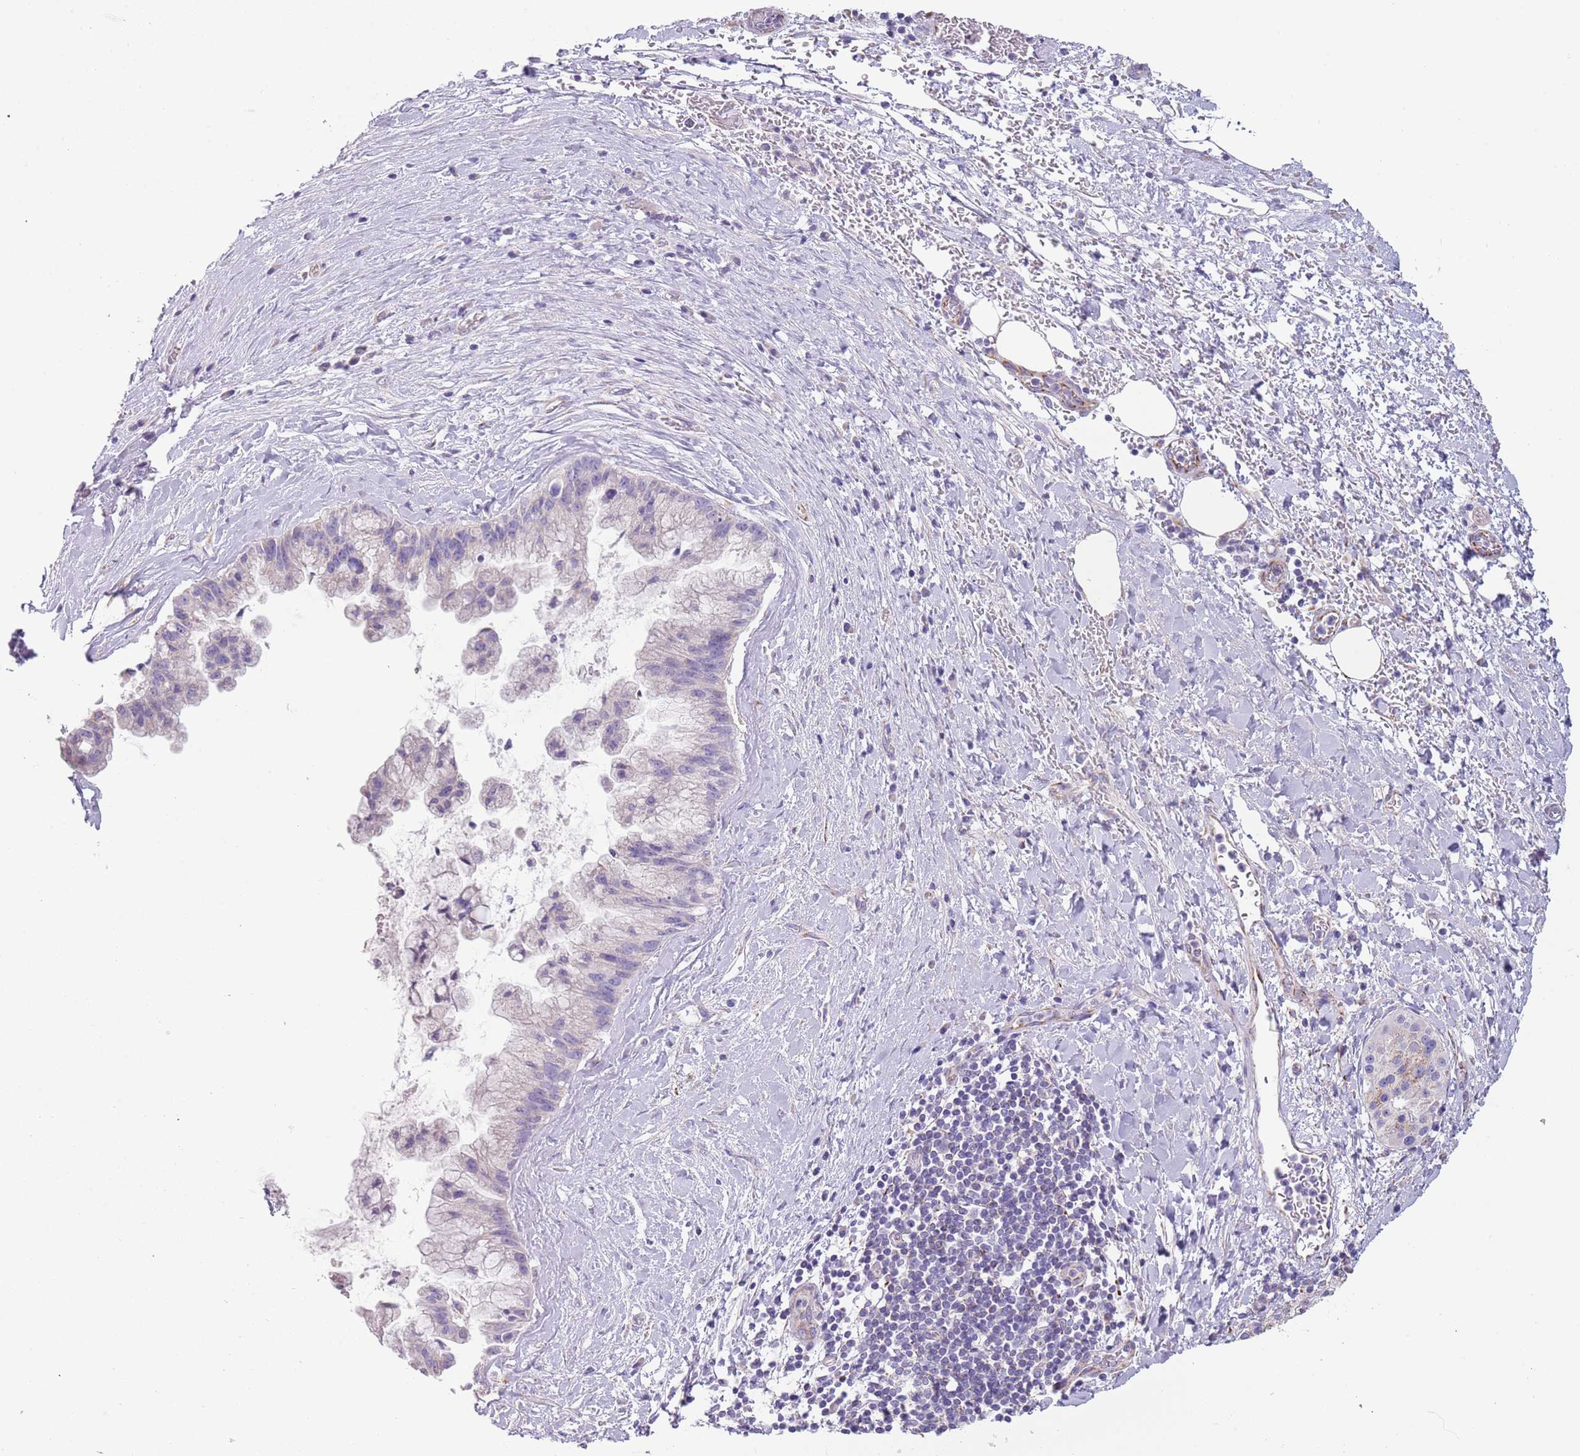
{"staining": {"intensity": "negative", "quantity": "none", "location": "none"}, "tissue": "pancreatic cancer", "cell_type": "Tumor cells", "image_type": "cancer", "snomed": [{"axis": "morphology", "description": "Adenocarcinoma, NOS"}, {"axis": "topography", "description": "Pancreas"}], "caption": "The photomicrograph shows no staining of tumor cells in pancreatic cancer (adenocarcinoma). Brightfield microscopy of IHC stained with DAB (3,3'-diaminobenzidine) (brown) and hematoxylin (blue), captured at high magnification.", "gene": "RNF222", "patient": {"sex": "male", "age": 73}}